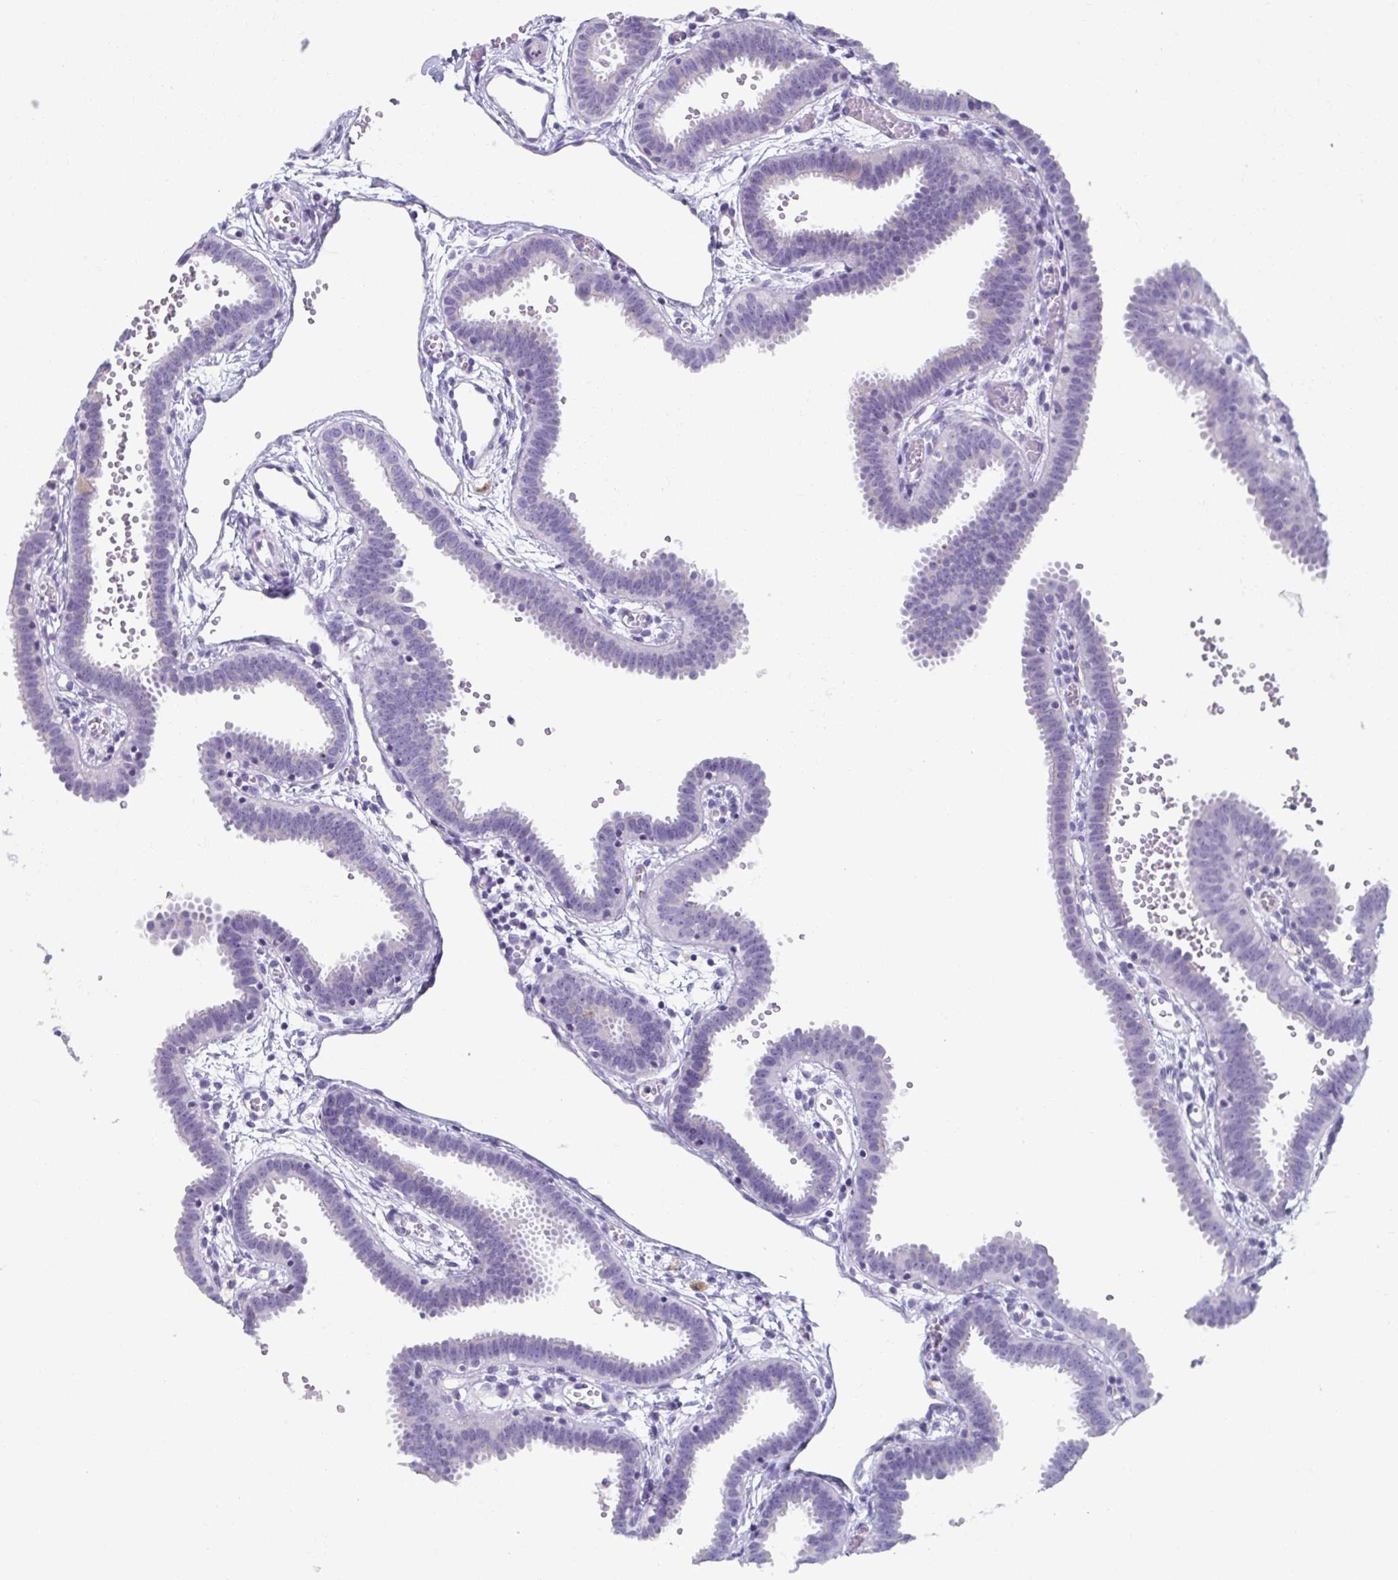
{"staining": {"intensity": "negative", "quantity": "none", "location": "none"}, "tissue": "fallopian tube", "cell_type": "Glandular cells", "image_type": "normal", "snomed": [{"axis": "morphology", "description": "Normal tissue, NOS"}, {"axis": "topography", "description": "Fallopian tube"}], "caption": "DAB immunohistochemical staining of unremarkable human fallopian tube reveals no significant staining in glandular cells. (Brightfield microscopy of DAB immunohistochemistry (IHC) at high magnification).", "gene": "LYRM2", "patient": {"sex": "female", "age": 37}}